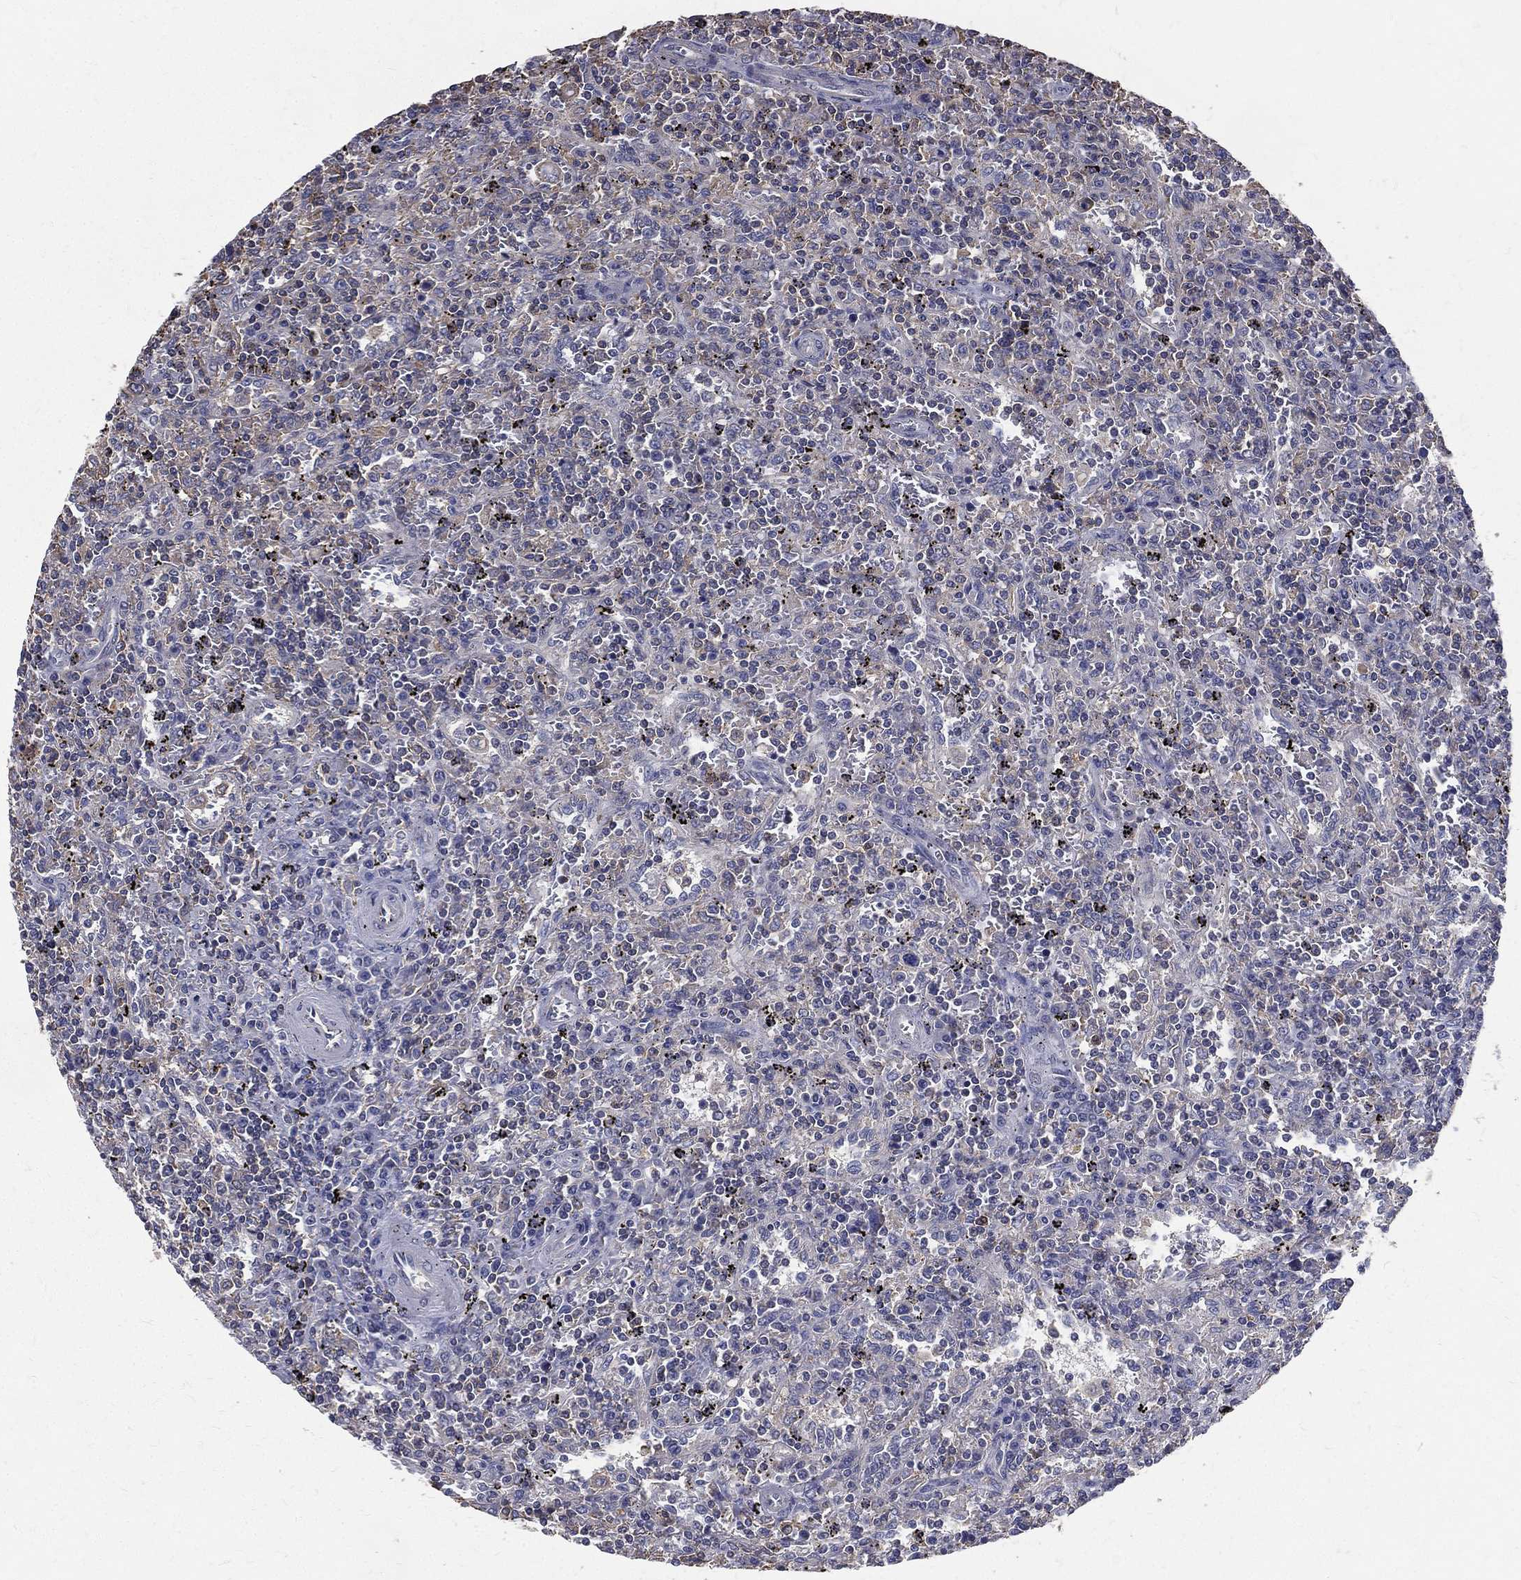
{"staining": {"intensity": "negative", "quantity": "none", "location": "none"}, "tissue": "lymphoma", "cell_type": "Tumor cells", "image_type": "cancer", "snomed": [{"axis": "morphology", "description": "Malignant lymphoma, non-Hodgkin's type, Low grade"}, {"axis": "topography", "description": "Spleen"}], "caption": "This photomicrograph is of lymphoma stained with immunohistochemistry to label a protein in brown with the nuclei are counter-stained blue. There is no staining in tumor cells.", "gene": "SERPINB2", "patient": {"sex": "male", "age": 62}}